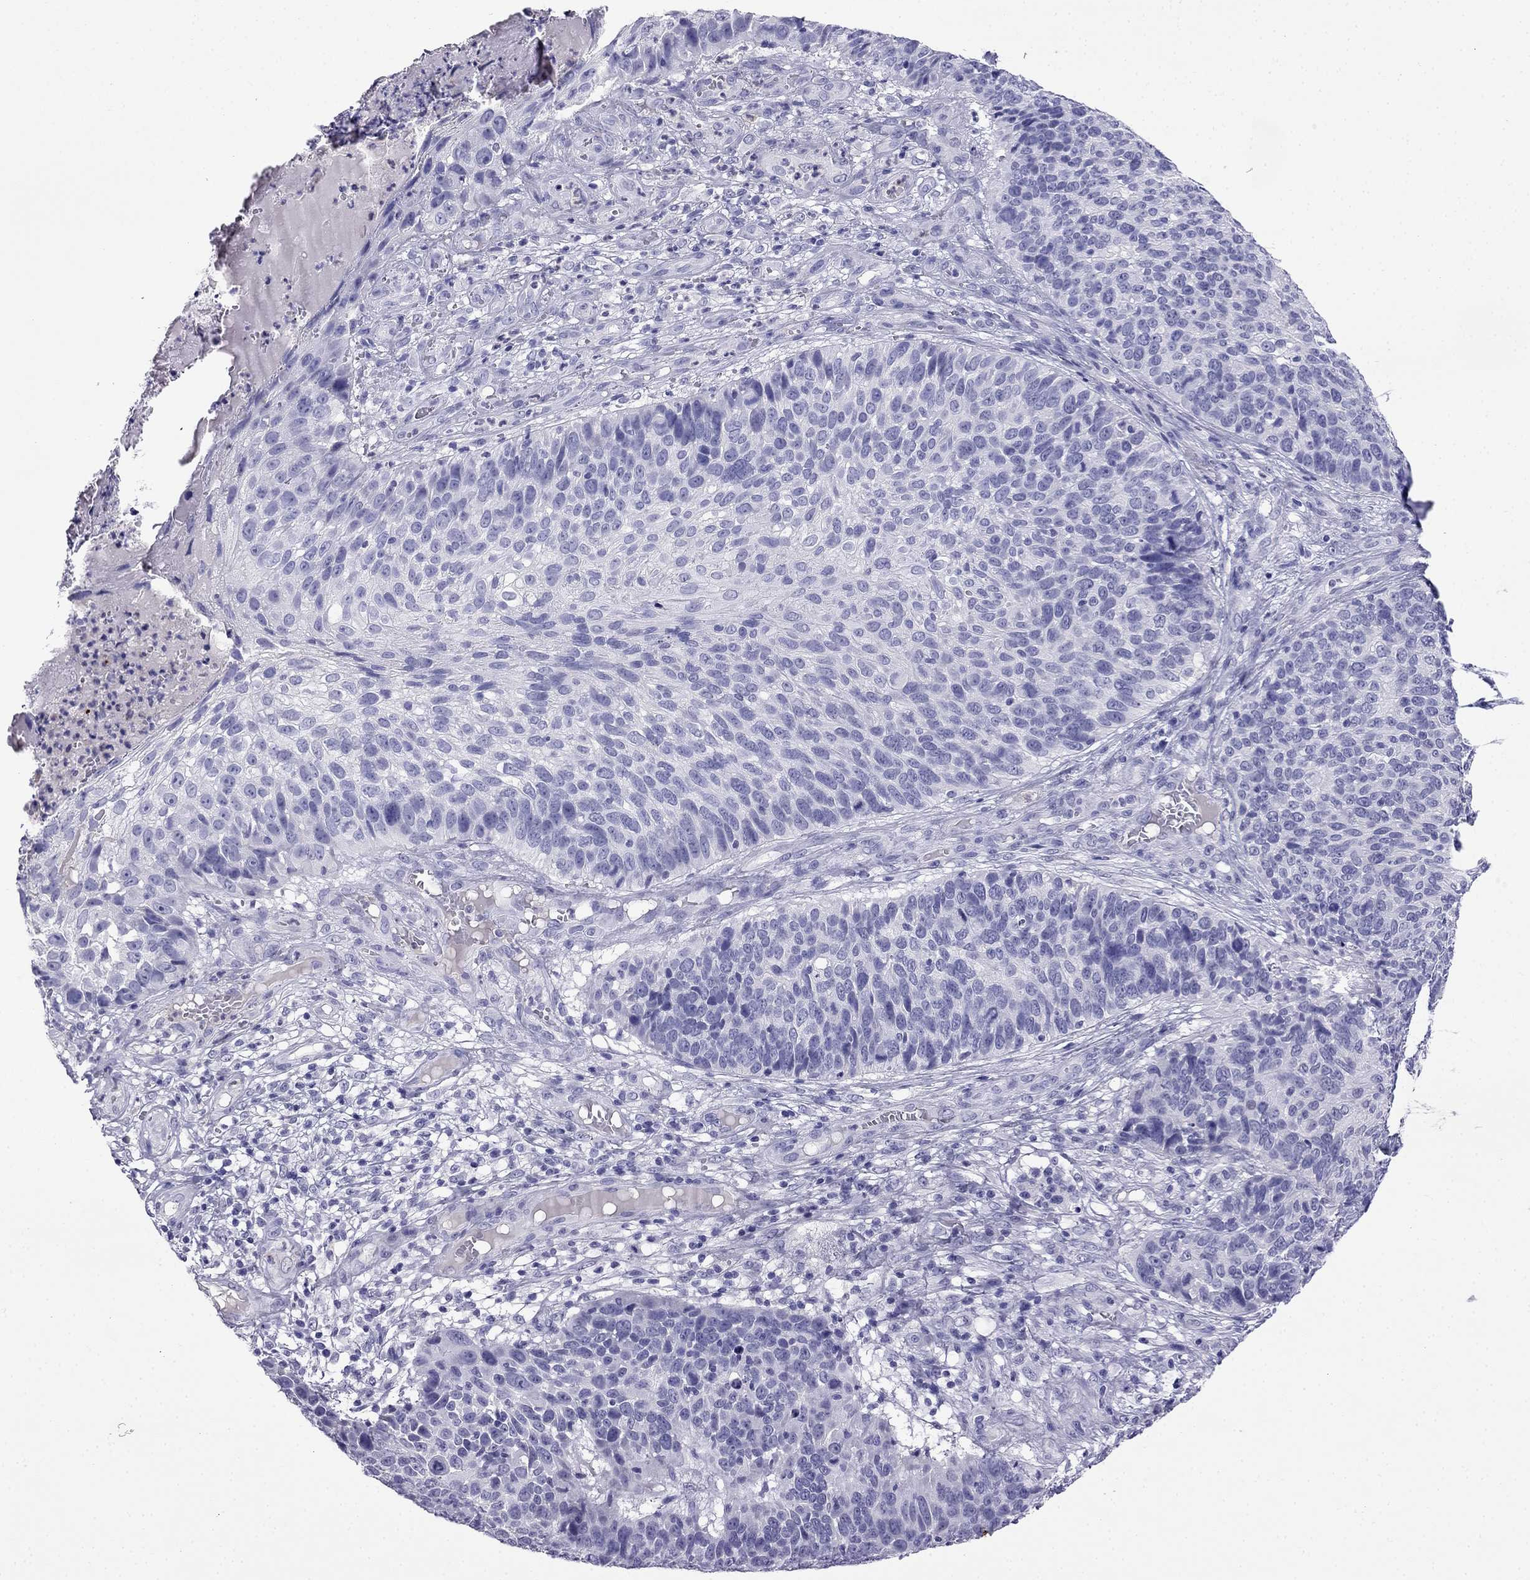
{"staining": {"intensity": "negative", "quantity": "none", "location": "none"}, "tissue": "skin cancer", "cell_type": "Tumor cells", "image_type": "cancer", "snomed": [{"axis": "morphology", "description": "Squamous cell carcinoma, NOS"}, {"axis": "topography", "description": "Skin"}], "caption": "DAB (3,3'-diaminobenzidine) immunohistochemical staining of human squamous cell carcinoma (skin) displays no significant positivity in tumor cells.", "gene": "CDHR4", "patient": {"sex": "male", "age": 92}}